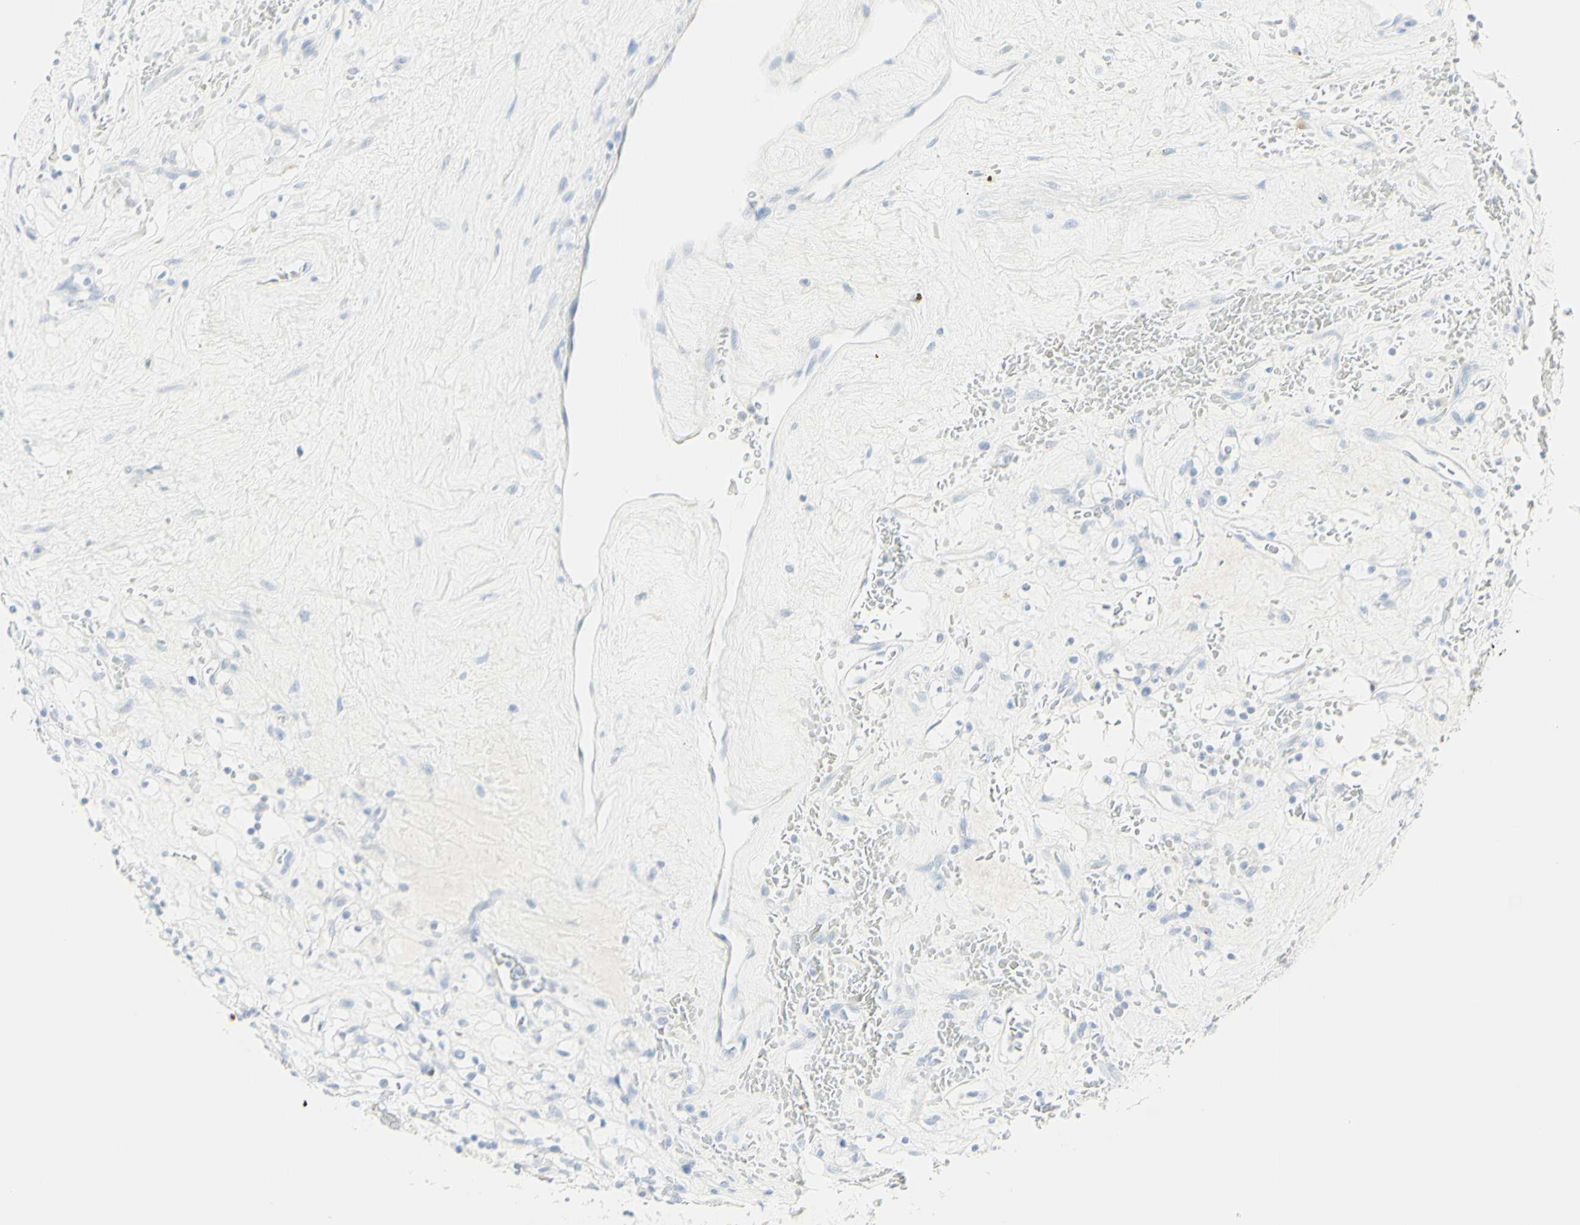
{"staining": {"intensity": "negative", "quantity": "none", "location": "none"}, "tissue": "renal cancer", "cell_type": "Tumor cells", "image_type": "cancer", "snomed": [{"axis": "morphology", "description": "Normal tissue, NOS"}, {"axis": "morphology", "description": "Adenocarcinoma, NOS"}, {"axis": "topography", "description": "Kidney"}], "caption": "Tumor cells are negative for brown protein staining in renal adenocarcinoma.", "gene": "MDK", "patient": {"sex": "female", "age": 72}}